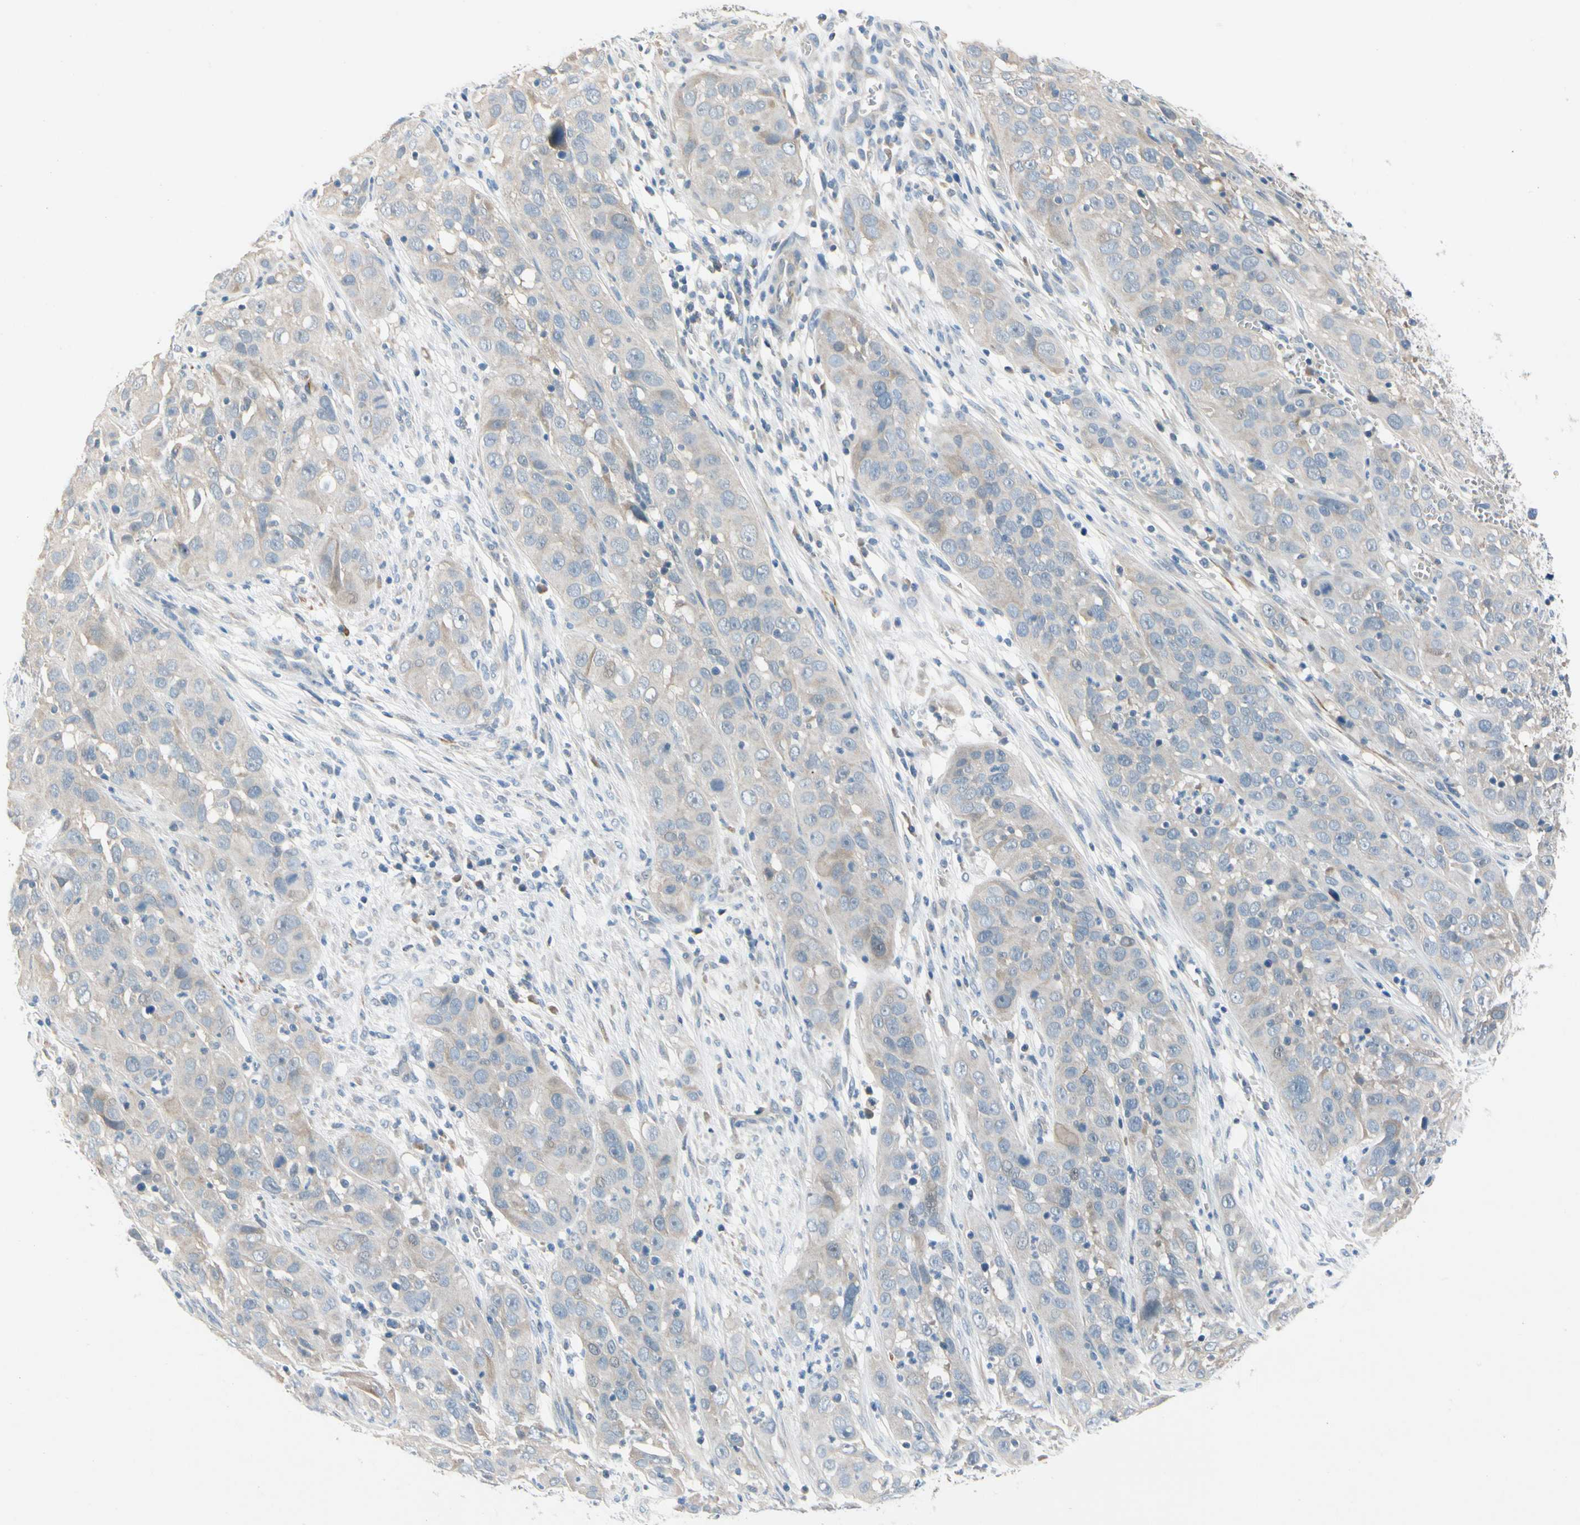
{"staining": {"intensity": "weak", "quantity": "<25%", "location": "cytoplasmic/membranous"}, "tissue": "cervical cancer", "cell_type": "Tumor cells", "image_type": "cancer", "snomed": [{"axis": "morphology", "description": "Squamous cell carcinoma, NOS"}, {"axis": "topography", "description": "Cervix"}], "caption": "Tumor cells are negative for protein expression in human cervical cancer.", "gene": "SLC27A6", "patient": {"sex": "female", "age": 32}}